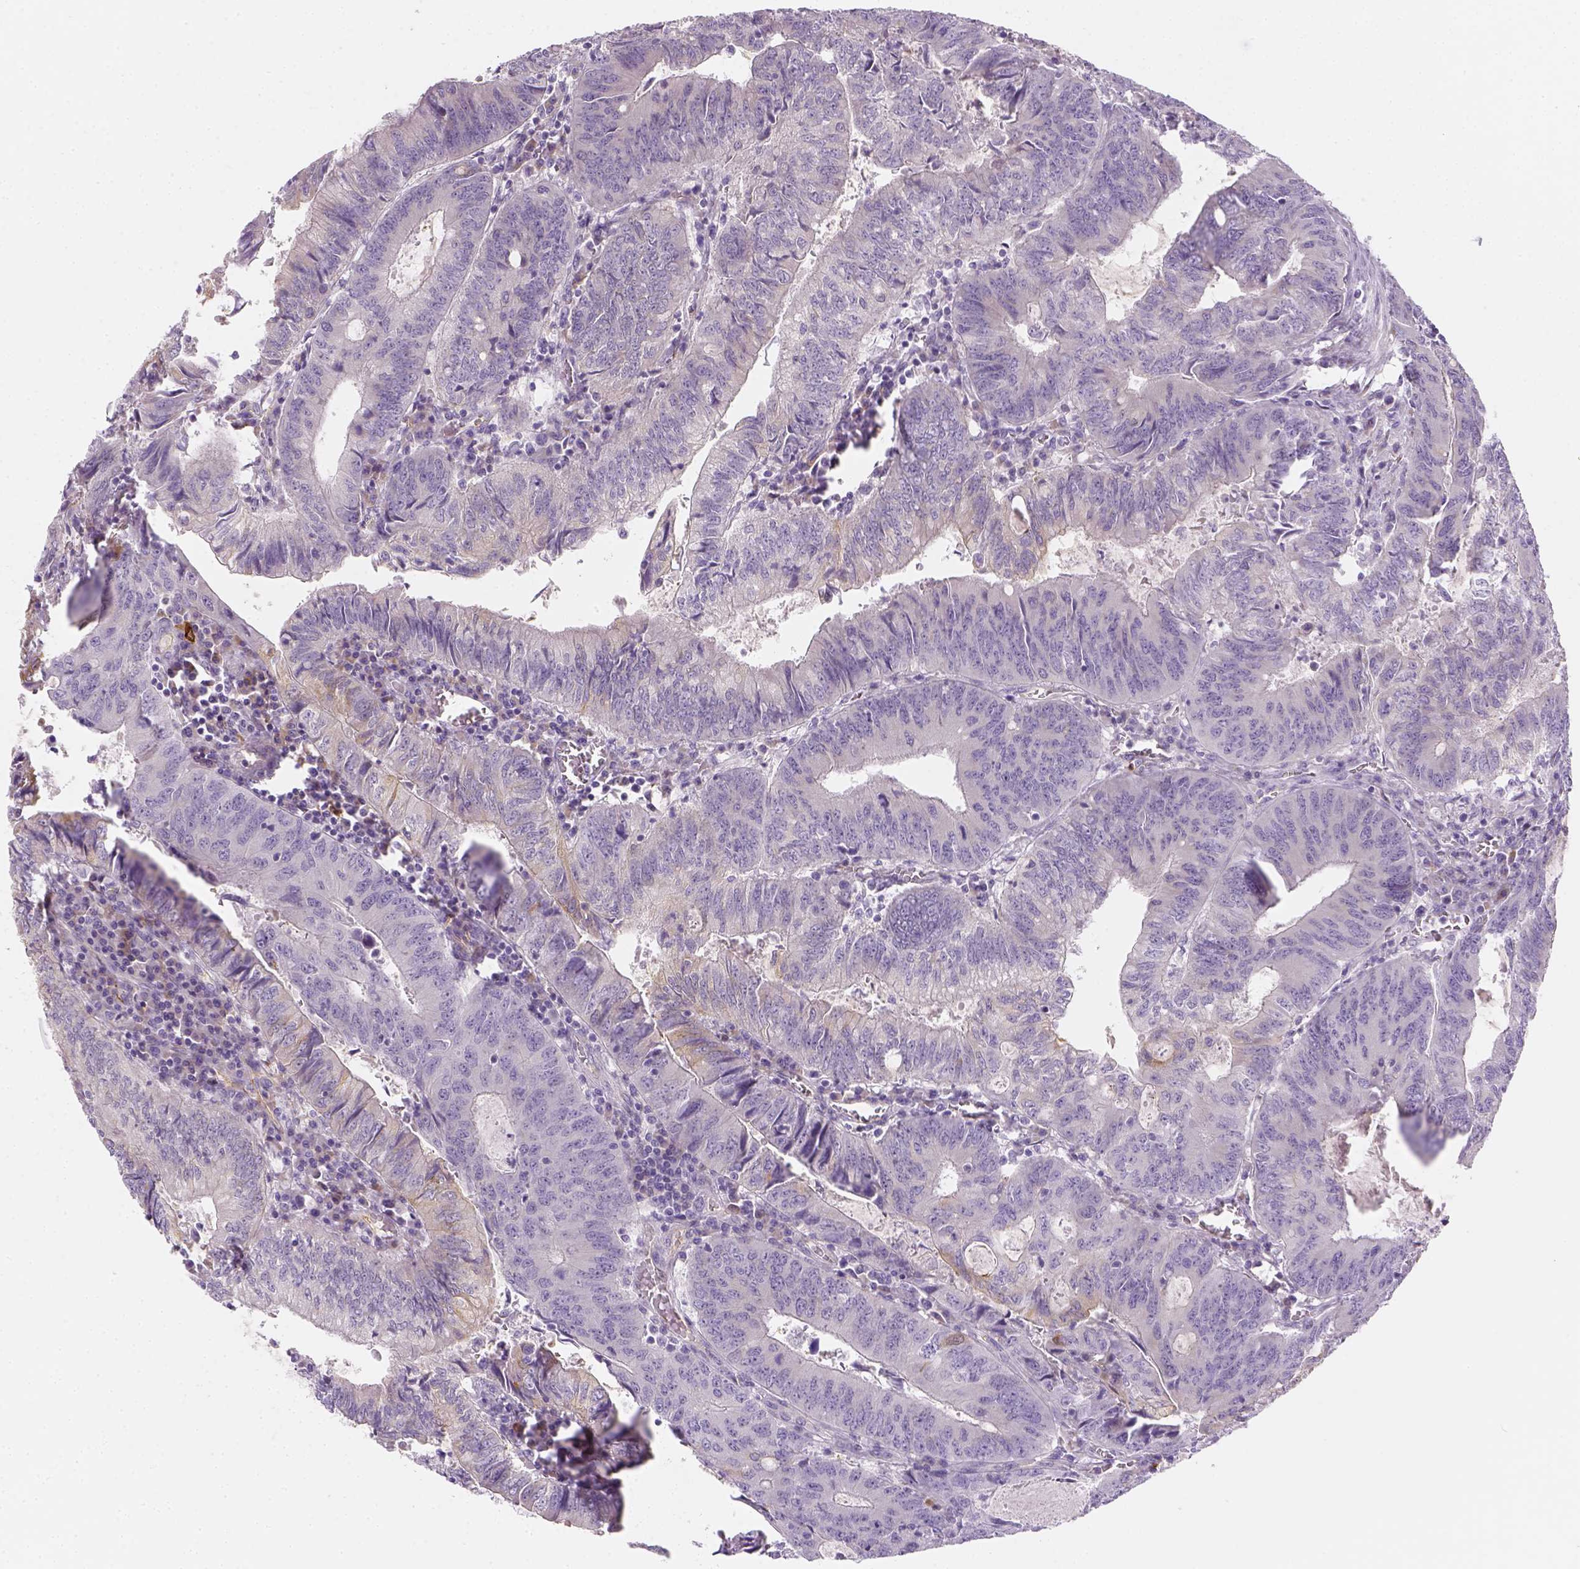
{"staining": {"intensity": "negative", "quantity": "none", "location": "none"}, "tissue": "colorectal cancer", "cell_type": "Tumor cells", "image_type": "cancer", "snomed": [{"axis": "morphology", "description": "Adenocarcinoma, NOS"}, {"axis": "topography", "description": "Colon"}], "caption": "Immunohistochemistry (IHC) of human colorectal cancer (adenocarcinoma) reveals no positivity in tumor cells.", "gene": "CACNB1", "patient": {"sex": "male", "age": 67}}